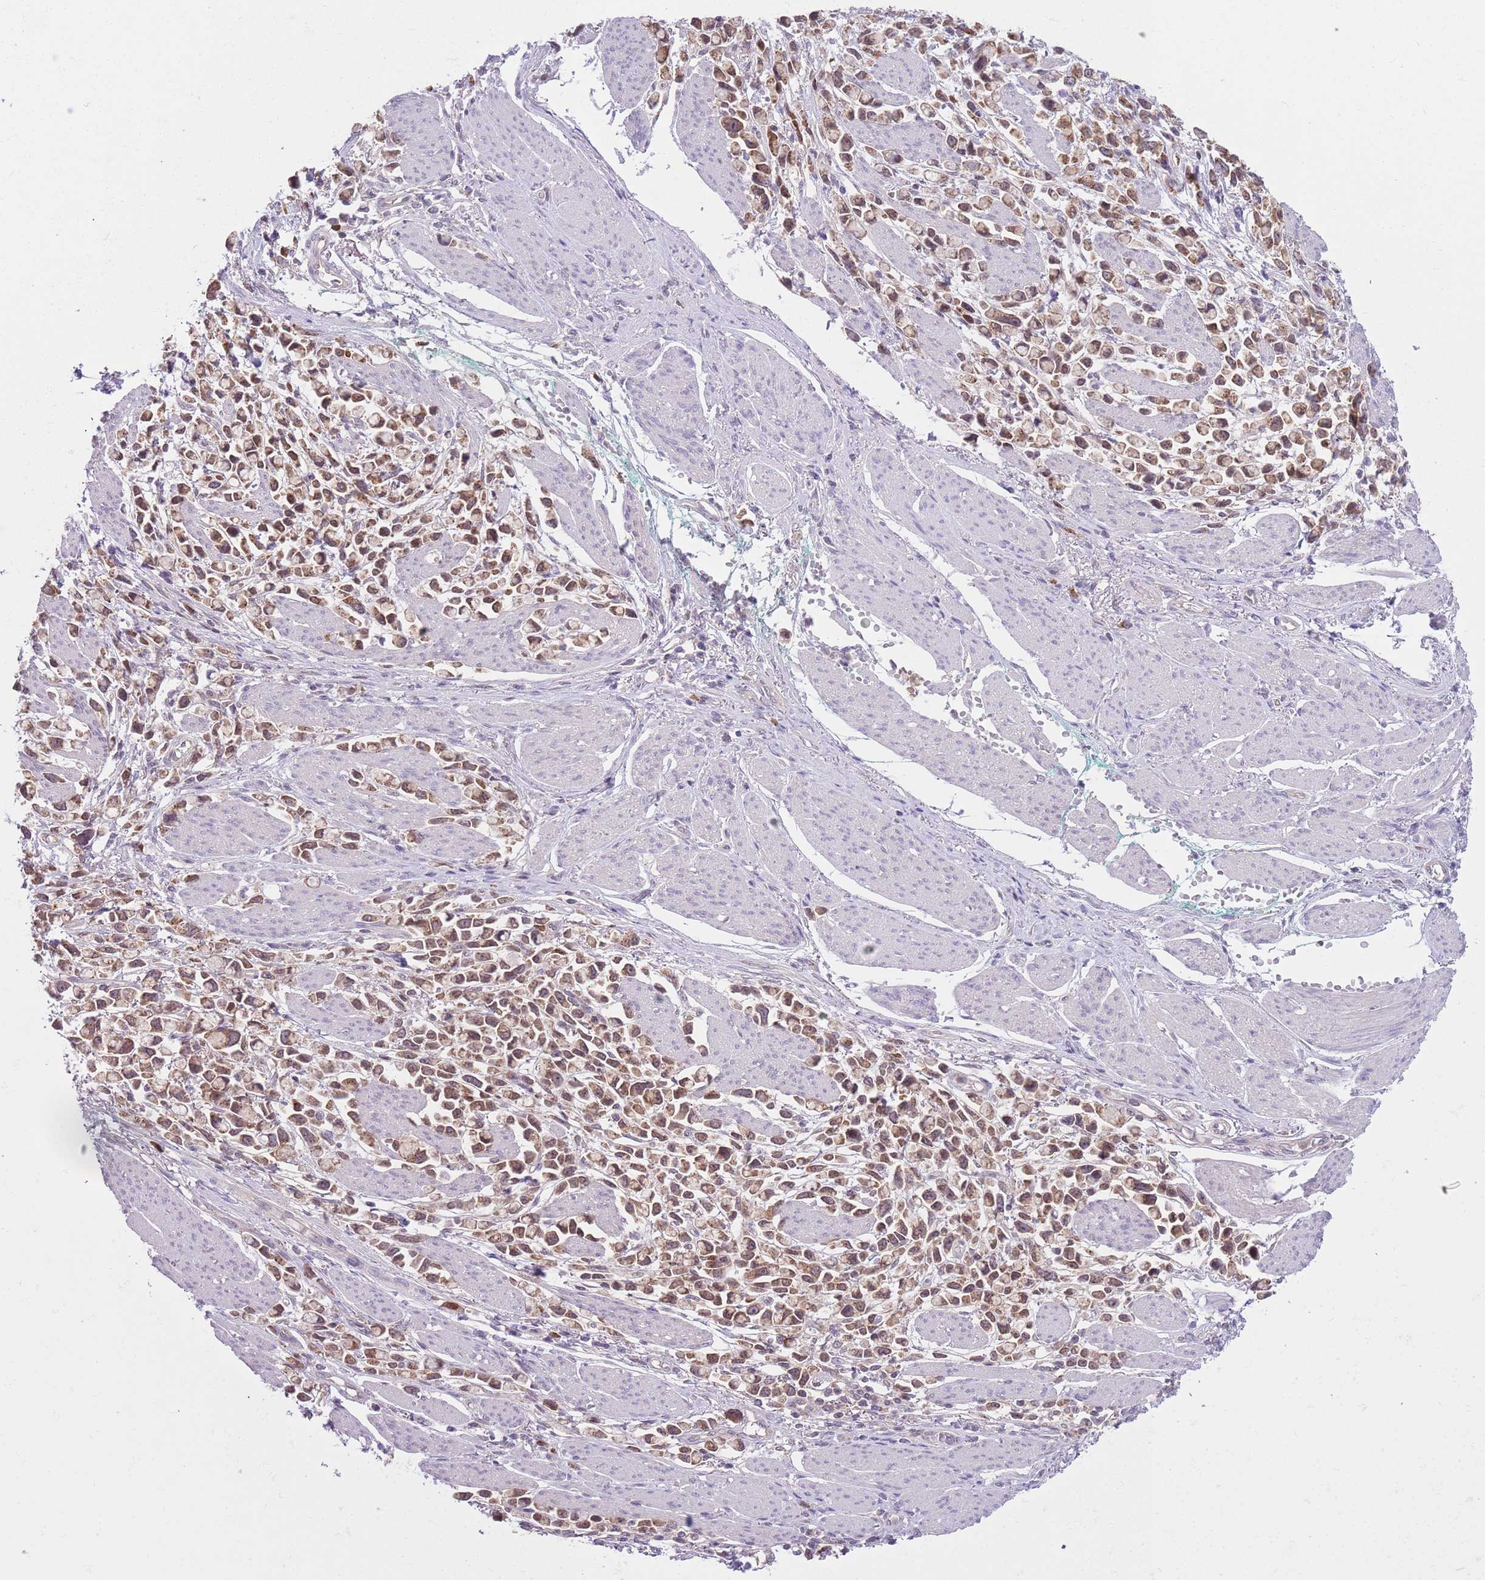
{"staining": {"intensity": "moderate", "quantity": ">75%", "location": "cytoplasmic/membranous,nuclear"}, "tissue": "stomach cancer", "cell_type": "Tumor cells", "image_type": "cancer", "snomed": [{"axis": "morphology", "description": "Adenocarcinoma, NOS"}, {"axis": "topography", "description": "Stomach"}], "caption": "Moderate cytoplasmic/membranous and nuclear protein staining is identified in about >75% of tumor cells in stomach cancer.", "gene": "COPE", "patient": {"sex": "female", "age": 81}}